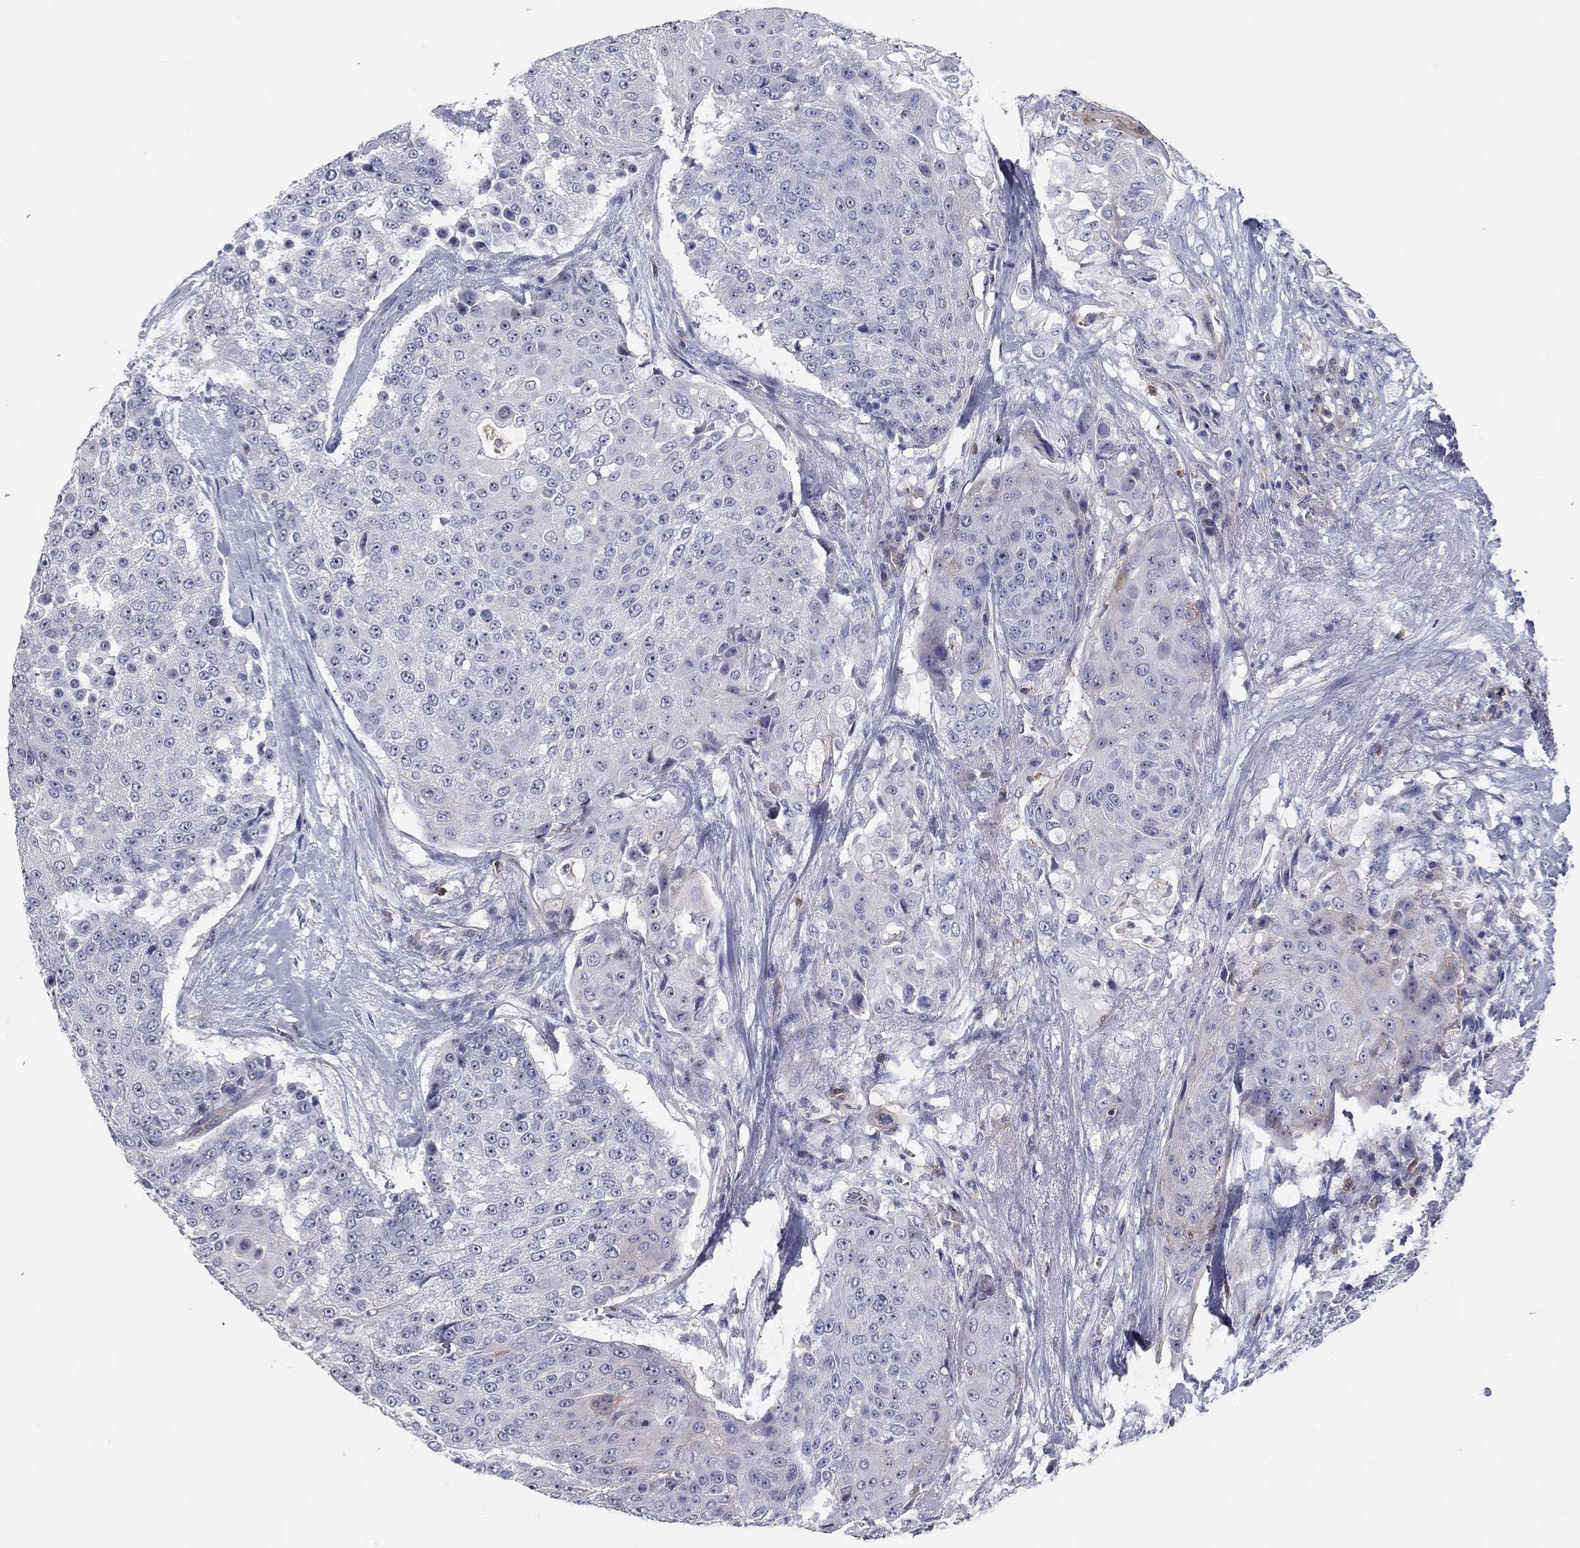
{"staining": {"intensity": "negative", "quantity": "none", "location": "none"}, "tissue": "urothelial cancer", "cell_type": "Tumor cells", "image_type": "cancer", "snomed": [{"axis": "morphology", "description": "Urothelial carcinoma, High grade"}, {"axis": "topography", "description": "Urinary bladder"}], "caption": "Tumor cells show no significant protein positivity in urothelial carcinoma (high-grade).", "gene": "SIT1", "patient": {"sex": "female", "age": 63}}